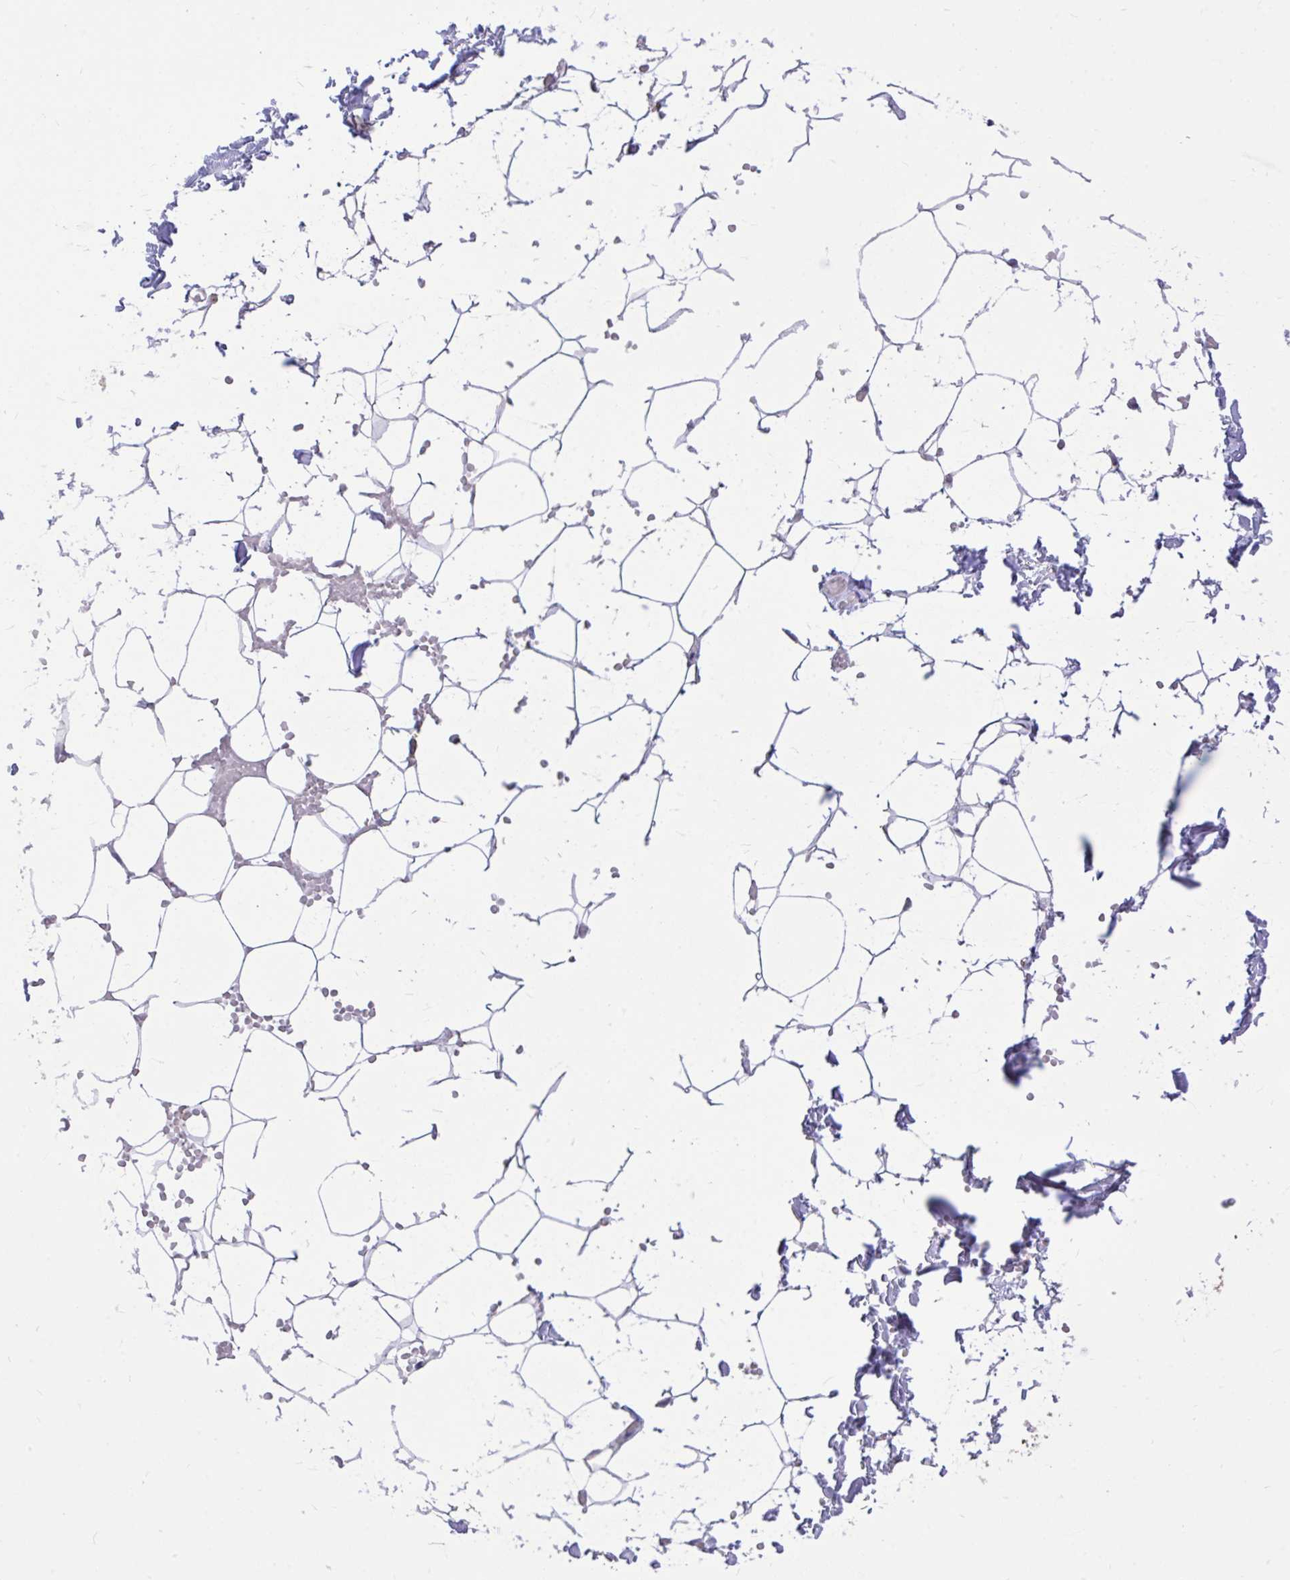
{"staining": {"intensity": "negative", "quantity": "none", "location": "none"}, "tissue": "adipose tissue", "cell_type": "Adipocytes", "image_type": "normal", "snomed": [{"axis": "morphology", "description": "Normal tissue, NOS"}, {"axis": "topography", "description": "Skin"}, {"axis": "topography", "description": "Peripheral nerve tissue"}], "caption": "This image is of benign adipose tissue stained with immunohistochemistry to label a protein in brown with the nuclei are counter-stained blue. There is no expression in adipocytes.", "gene": "IGFL2", "patient": {"sex": "female", "age": 56}}